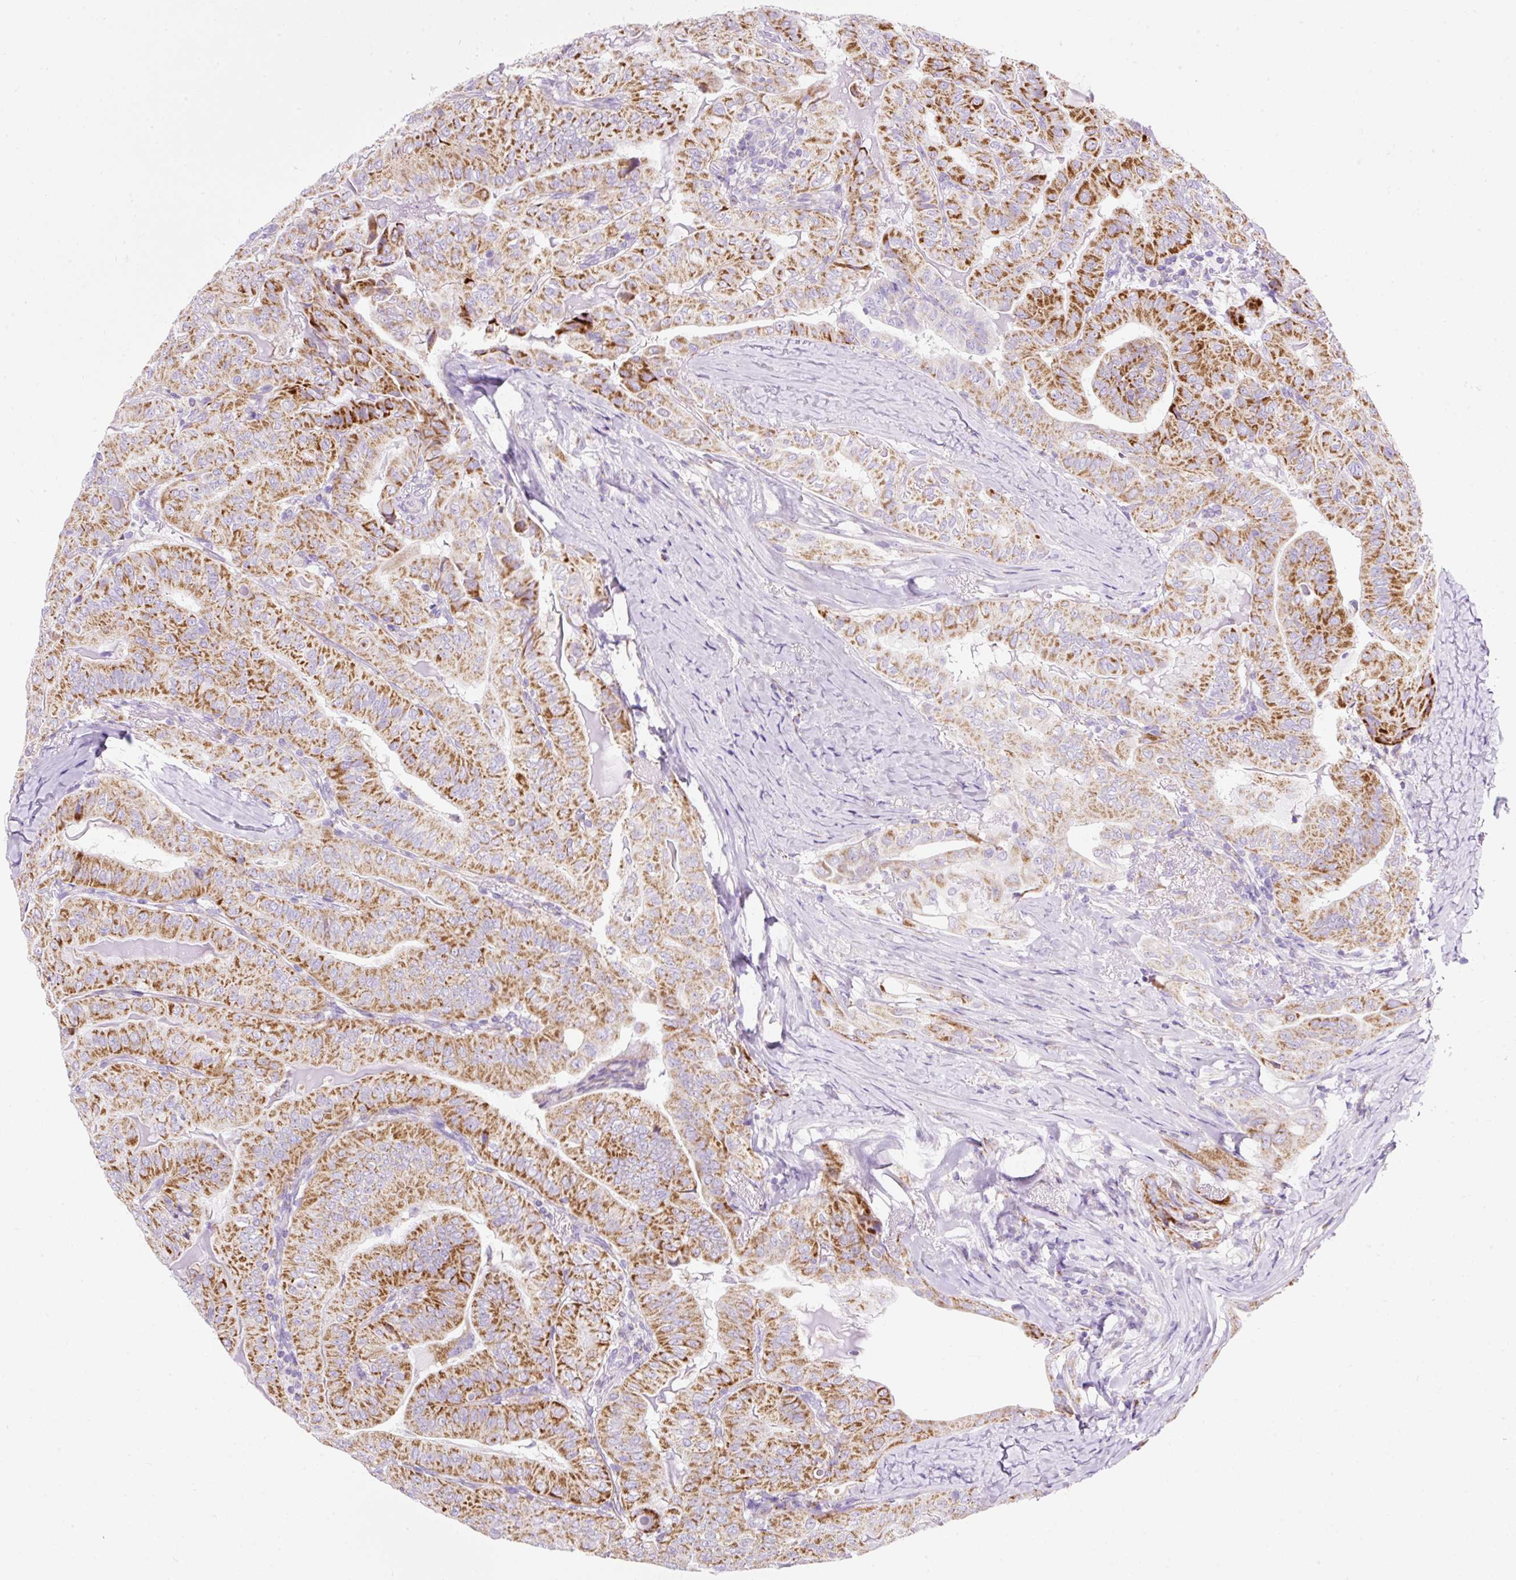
{"staining": {"intensity": "strong", "quantity": ">75%", "location": "cytoplasmic/membranous"}, "tissue": "thyroid cancer", "cell_type": "Tumor cells", "image_type": "cancer", "snomed": [{"axis": "morphology", "description": "Papillary adenocarcinoma, NOS"}, {"axis": "topography", "description": "Thyroid gland"}], "caption": "Immunohistochemistry of thyroid papillary adenocarcinoma displays high levels of strong cytoplasmic/membranous staining in about >75% of tumor cells.", "gene": "PLPP2", "patient": {"sex": "female", "age": 68}}